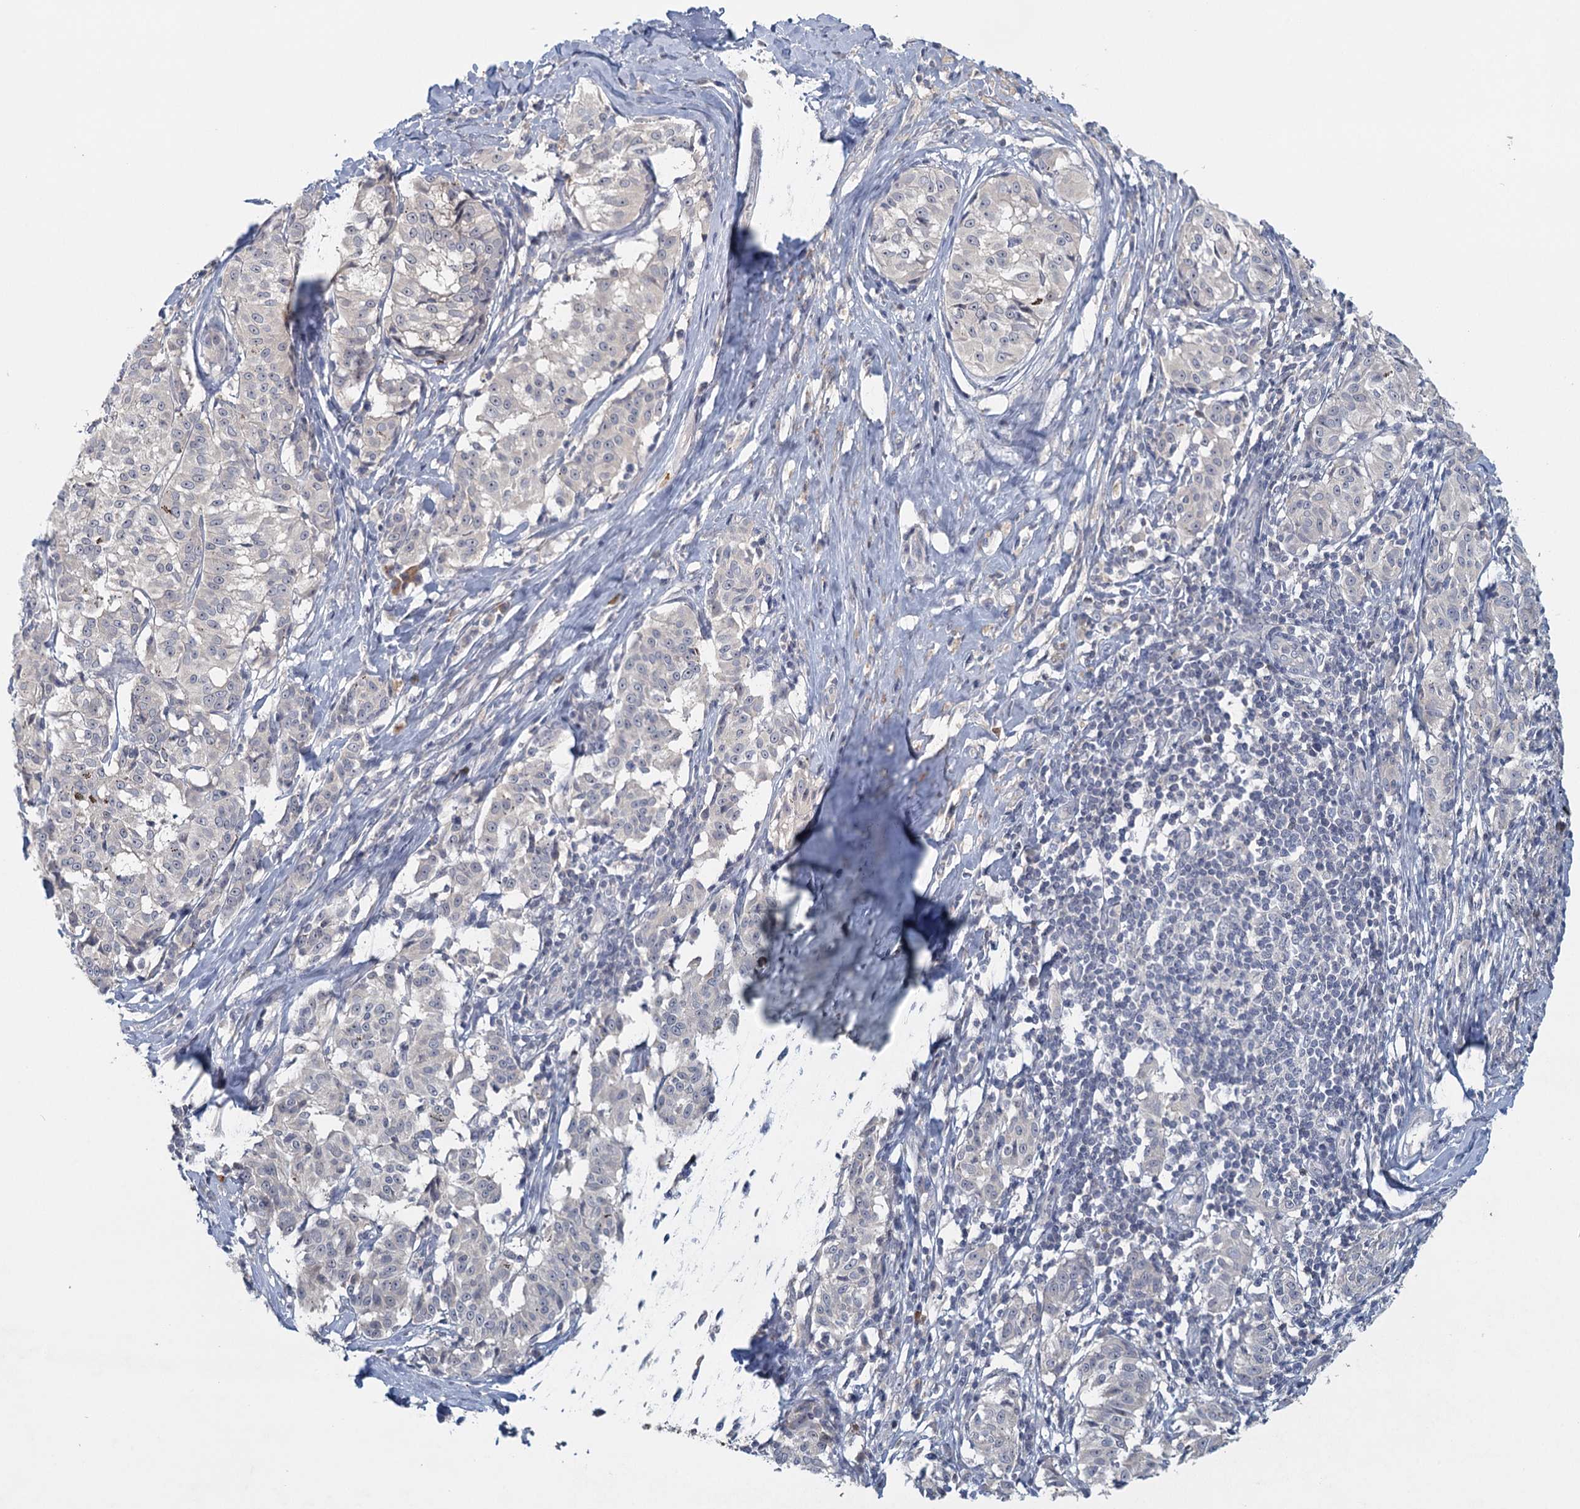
{"staining": {"intensity": "negative", "quantity": "none", "location": "none"}, "tissue": "melanoma", "cell_type": "Tumor cells", "image_type": "cancer", "snomed": [{"axis": "morphology", "description": "Malignant melanoma, NOS"}, {"axis": "topography", "description": "Skin"}], "caption": "Immunohistochemical staining of human malignant melanoma reveals no significant staining in tumor cells.", "gene": "MYO7B", "patient": {"sex": "female", "age": 72}}